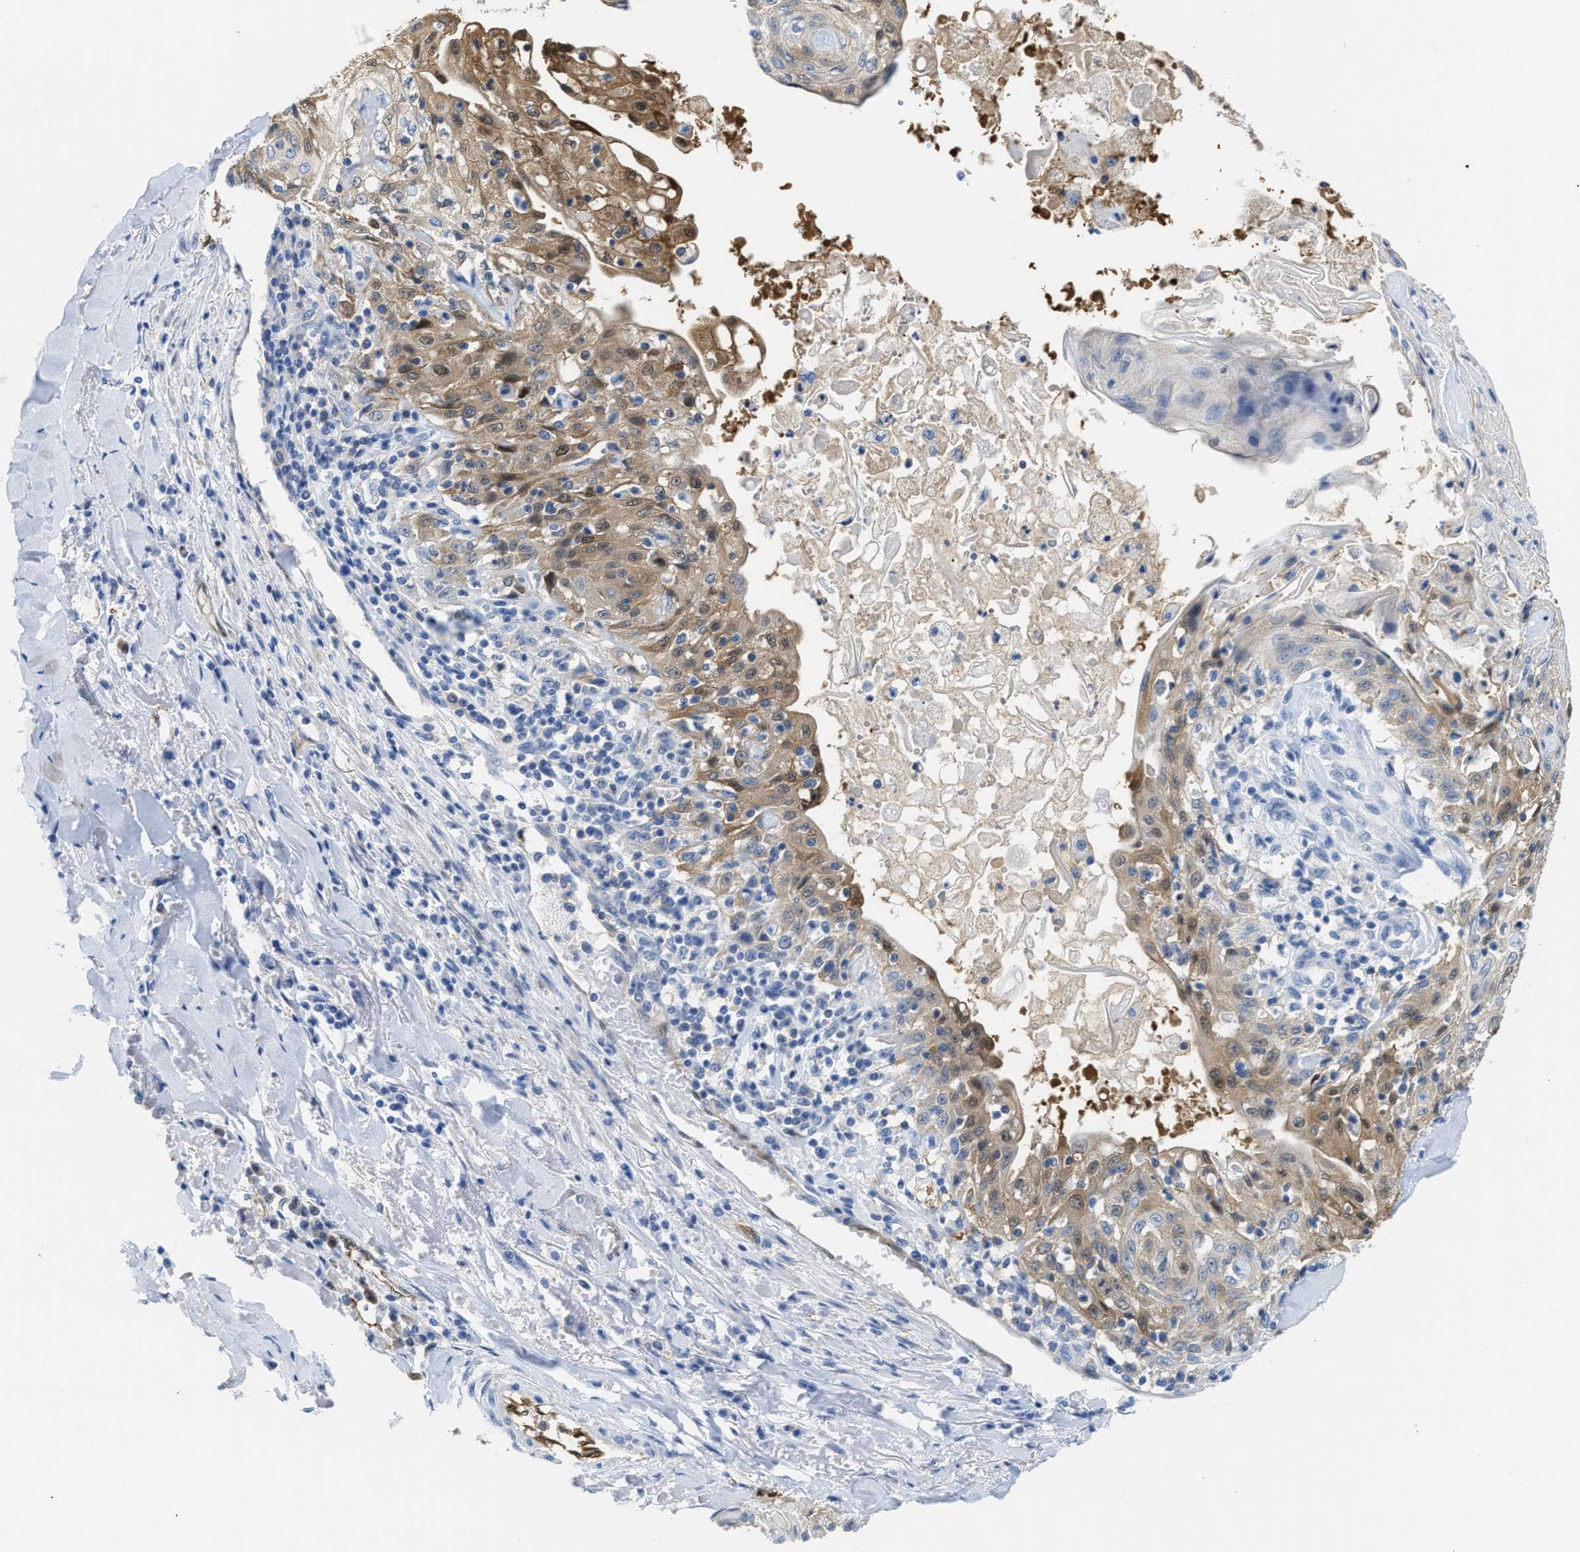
{"staining": {"intensity": "moderate", "quantity": "<25%", "location": "cytoplasmic/membranous,nuclear"}, "tissue": "skin cancer", "cell_type": "Tumor cells", "image_type": "cancer", "snomed": [{"axis": "morphology", "description": "Squamous cell carcinoma, NOS"}, {"axis": "morphology", "description": "Squamous cell carcinoma, metastatic, NOS"}, {"axis": "topography", "description": "Skin"}, {"axis": "topography", "description": "Lymph node"}], "caption": "Immunohistochemistry (IHC) image of neoplastic tissue: human skin cancer (metastatic squamous cell carcinoma) stained using immunohistochemistry exhibits low levels of moderate protein expression localized specifically in the cytoplasmic/membranous and nuclear of tumor cells, appearing as a cytoplasmic/membranous and nuclear brown color.", "gene": "ASS1", "patient": {"sex": "male", "age": 75}}